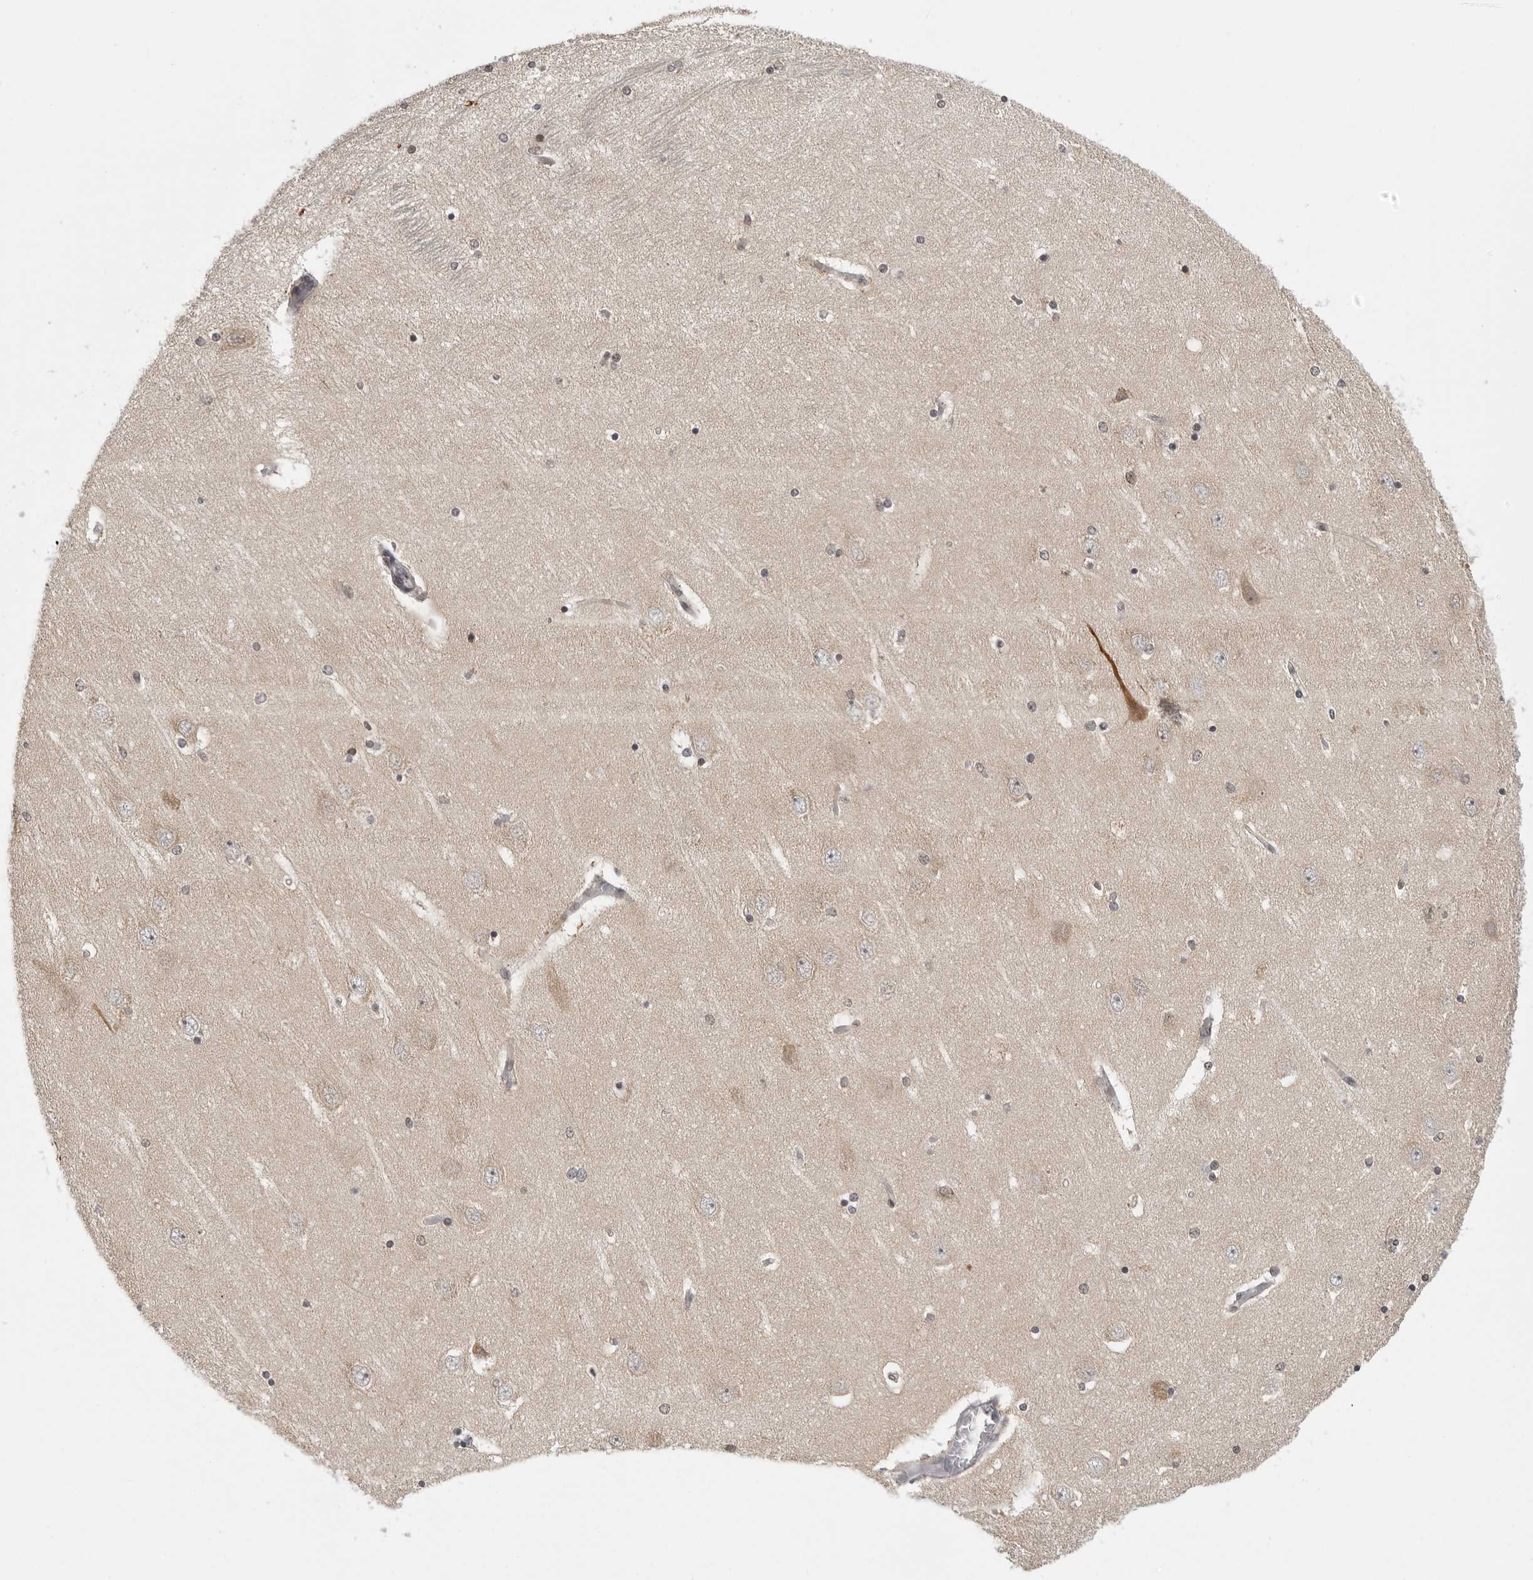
{"staining": {"intensity": "weak", "quantity": "<25%", "location": "cytoplasmic/membranous"}, "tissue": "hippocampus", "cell_type": "Glial cells", "image_type": "normal", "snomed": [{"axis": "morphology", "description": "Normal tissue, NOS"}, {"axis": "topography", "description": "Hippocampus"}], "caption": "IHC of normal human hippocampus shows no staining in glial cells.", "gene": "PRDM10", "patient": {"sex": "female", "age": 54}}